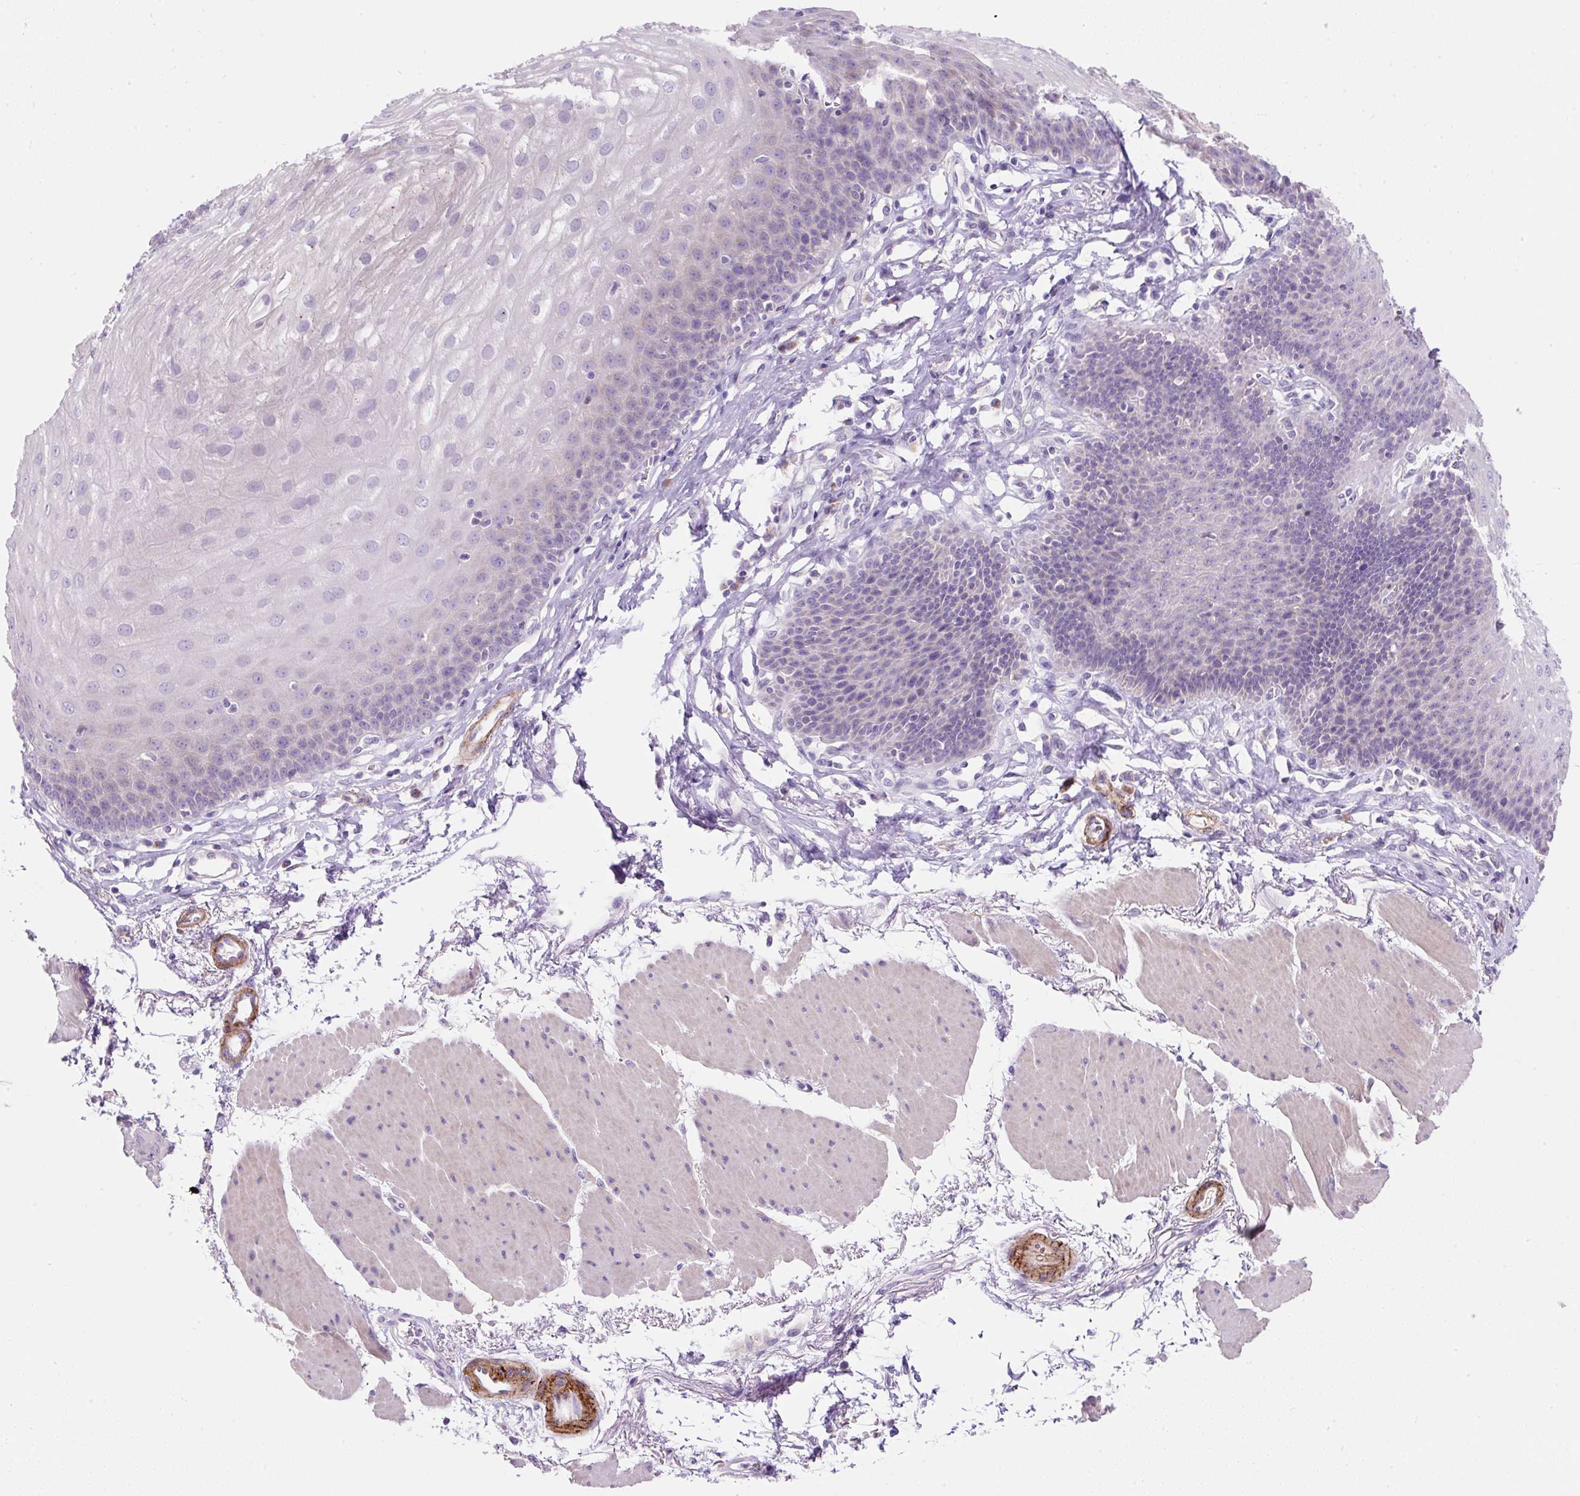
{"staining": {"intensity": "negative", "quantity": "none", "location": "none"}, "tissue": "esophagus", "cell_type": "Squamous epithelial cells", "image_type": "normal", "snomed": [{"axis": "morphology", "description": "Normal tissue, NOS"}, {"axis": "topography", "description": "Esophagus"}], "caption": "Immunohistochemistry image of unremarkable esophagus: human esophagus stained with DAB demonstrates no significant protein expression in squamous epithelial cells. Nuclei are stained in blue.", "gene": "SUSD5", "patient": {"sex": "female", "age": 81}}